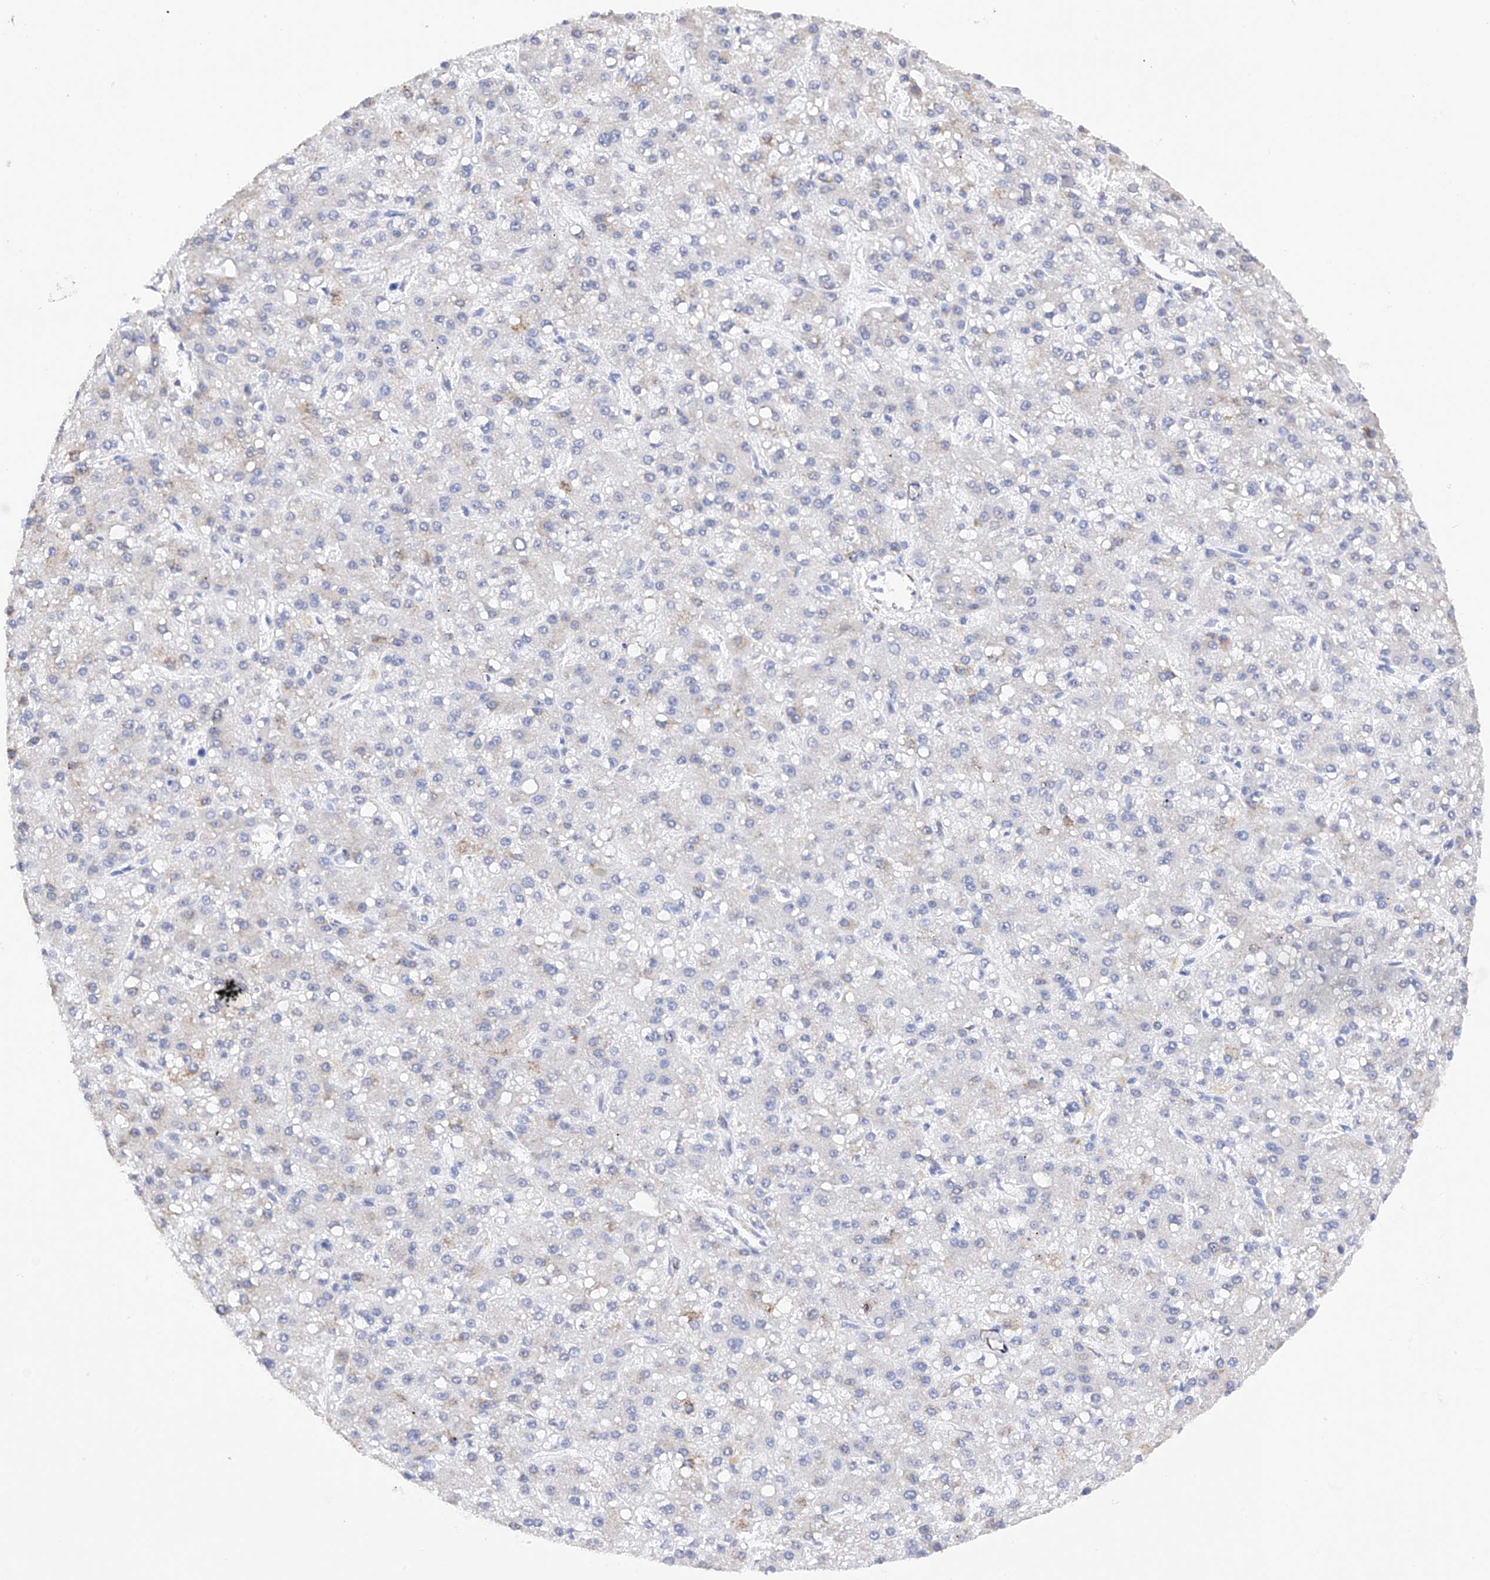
{"staining": {"intensity": "negative", "quantity": "none", "location": "none"}, "tissue": "liver cancer", "cell_type": "Tumor cells", "image_type": "cancer", "snomed": [{"axis": "morphology", "description": "Carcinoma, Hepatocellular, NOS"}, {"axis": "topography", "description": "Liver"}], "caption": "An immunohistochemistry (IHC) histopathology image of hepatocellular carcinoma (liver) is shown. There is no staining in tumor cells of hepatocellular carcinoma (liver).", "gene": "PDIA5", "patient": {"sex": "male", "age": 67}}